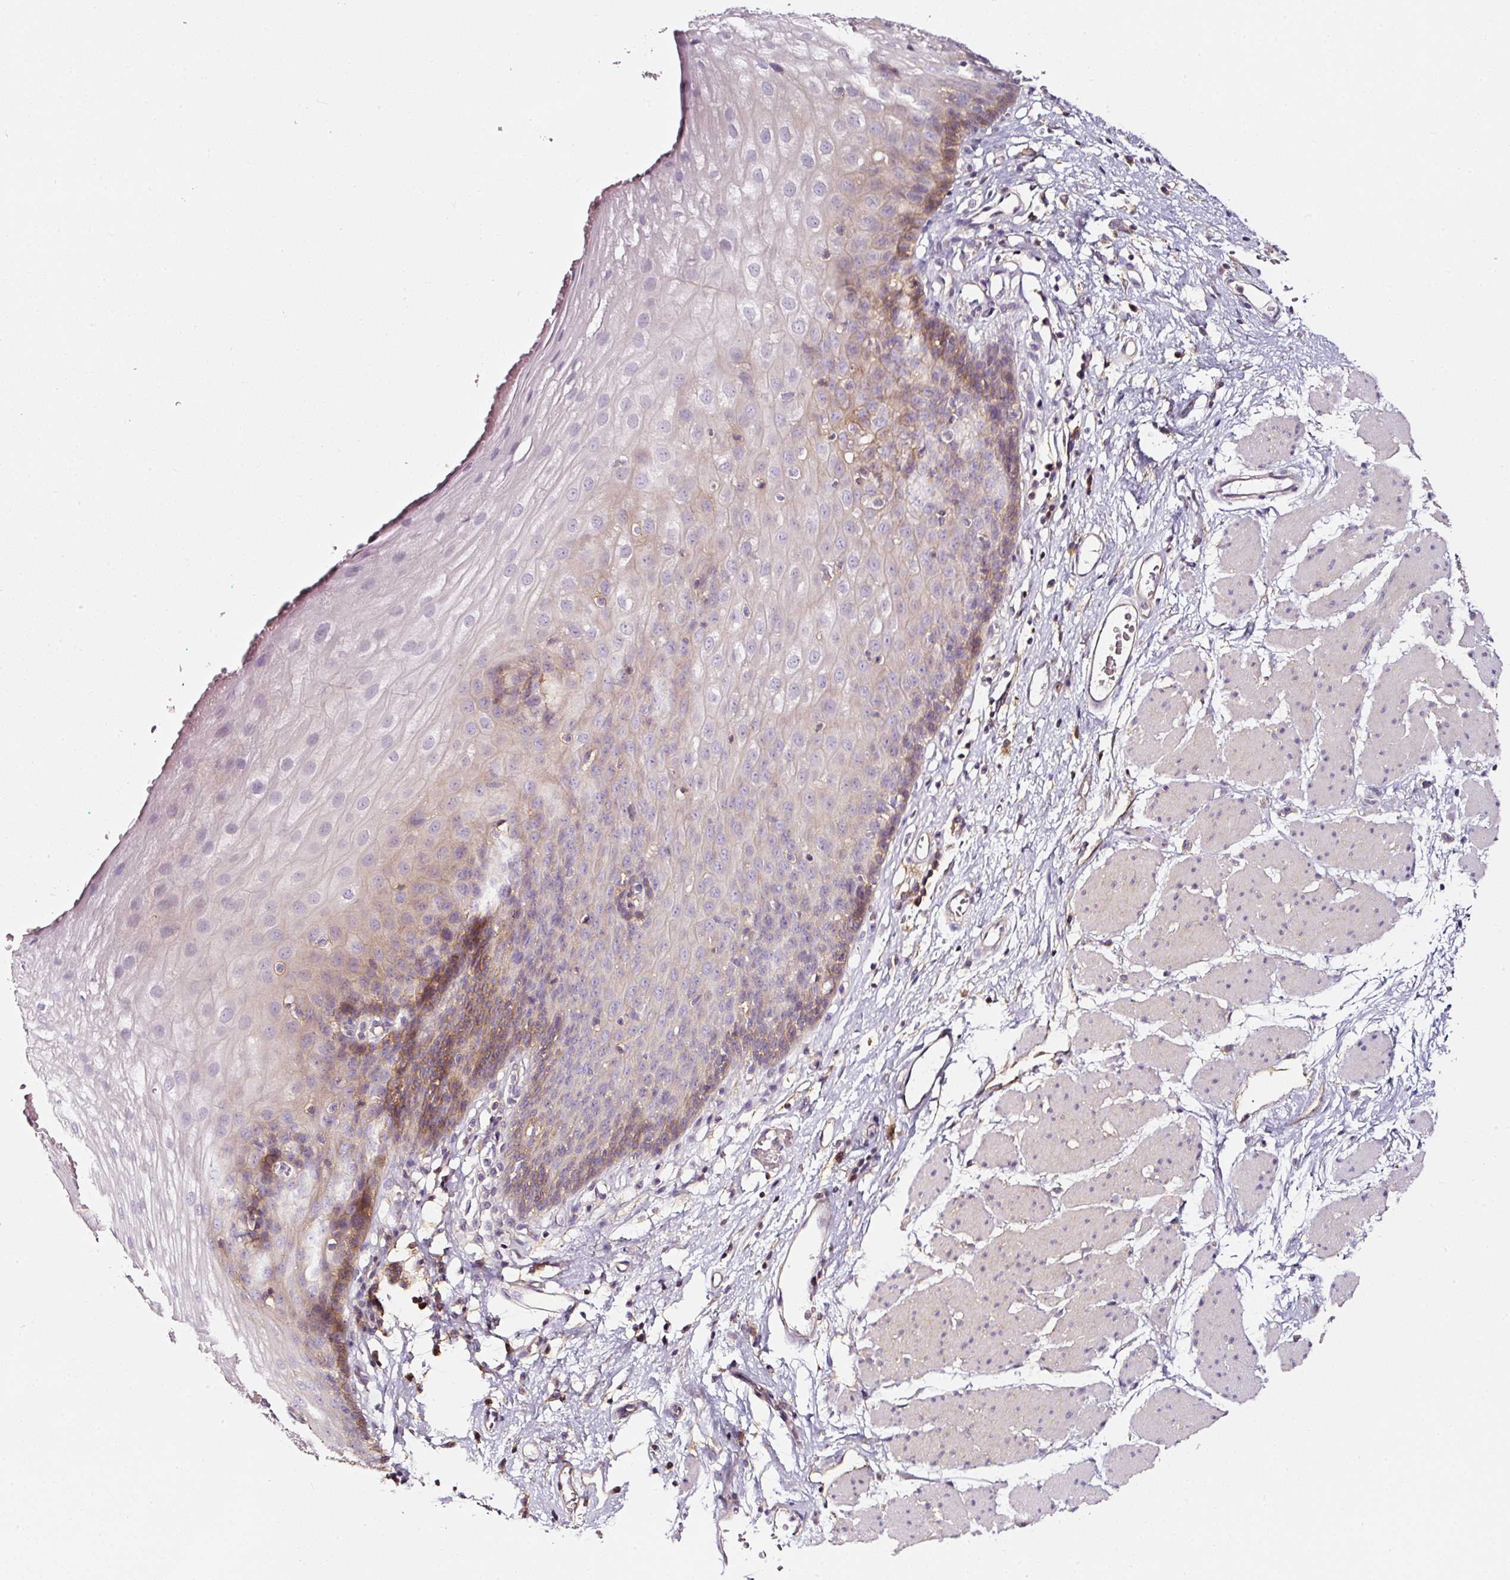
{"staining": {"intensity": "moderate", "quantity": "<25%", "location": "cytoplasmic/membranous"}, "tissue": "esophagus", "cell_type": "Squamous epithelial cells", "image_type": "normal", "snomed": [{"axis": "morphology", "description": "Normal tissue, NOS"}, {"axis": "topography", "description": "Esophagus"}], "caption": "High-magnification brightfield microscopy of benign esophagus stained with DAB (3,3'-diaminobenzidine) (brown) and counterstained with hematoxylin (blue). squamous epithelial cells exhibit moderate cytoplasmic/membranous expression is seen in approximately<25% of cells.", "gene": "CD47", "patient": {"sex": "male", "age": 69}}